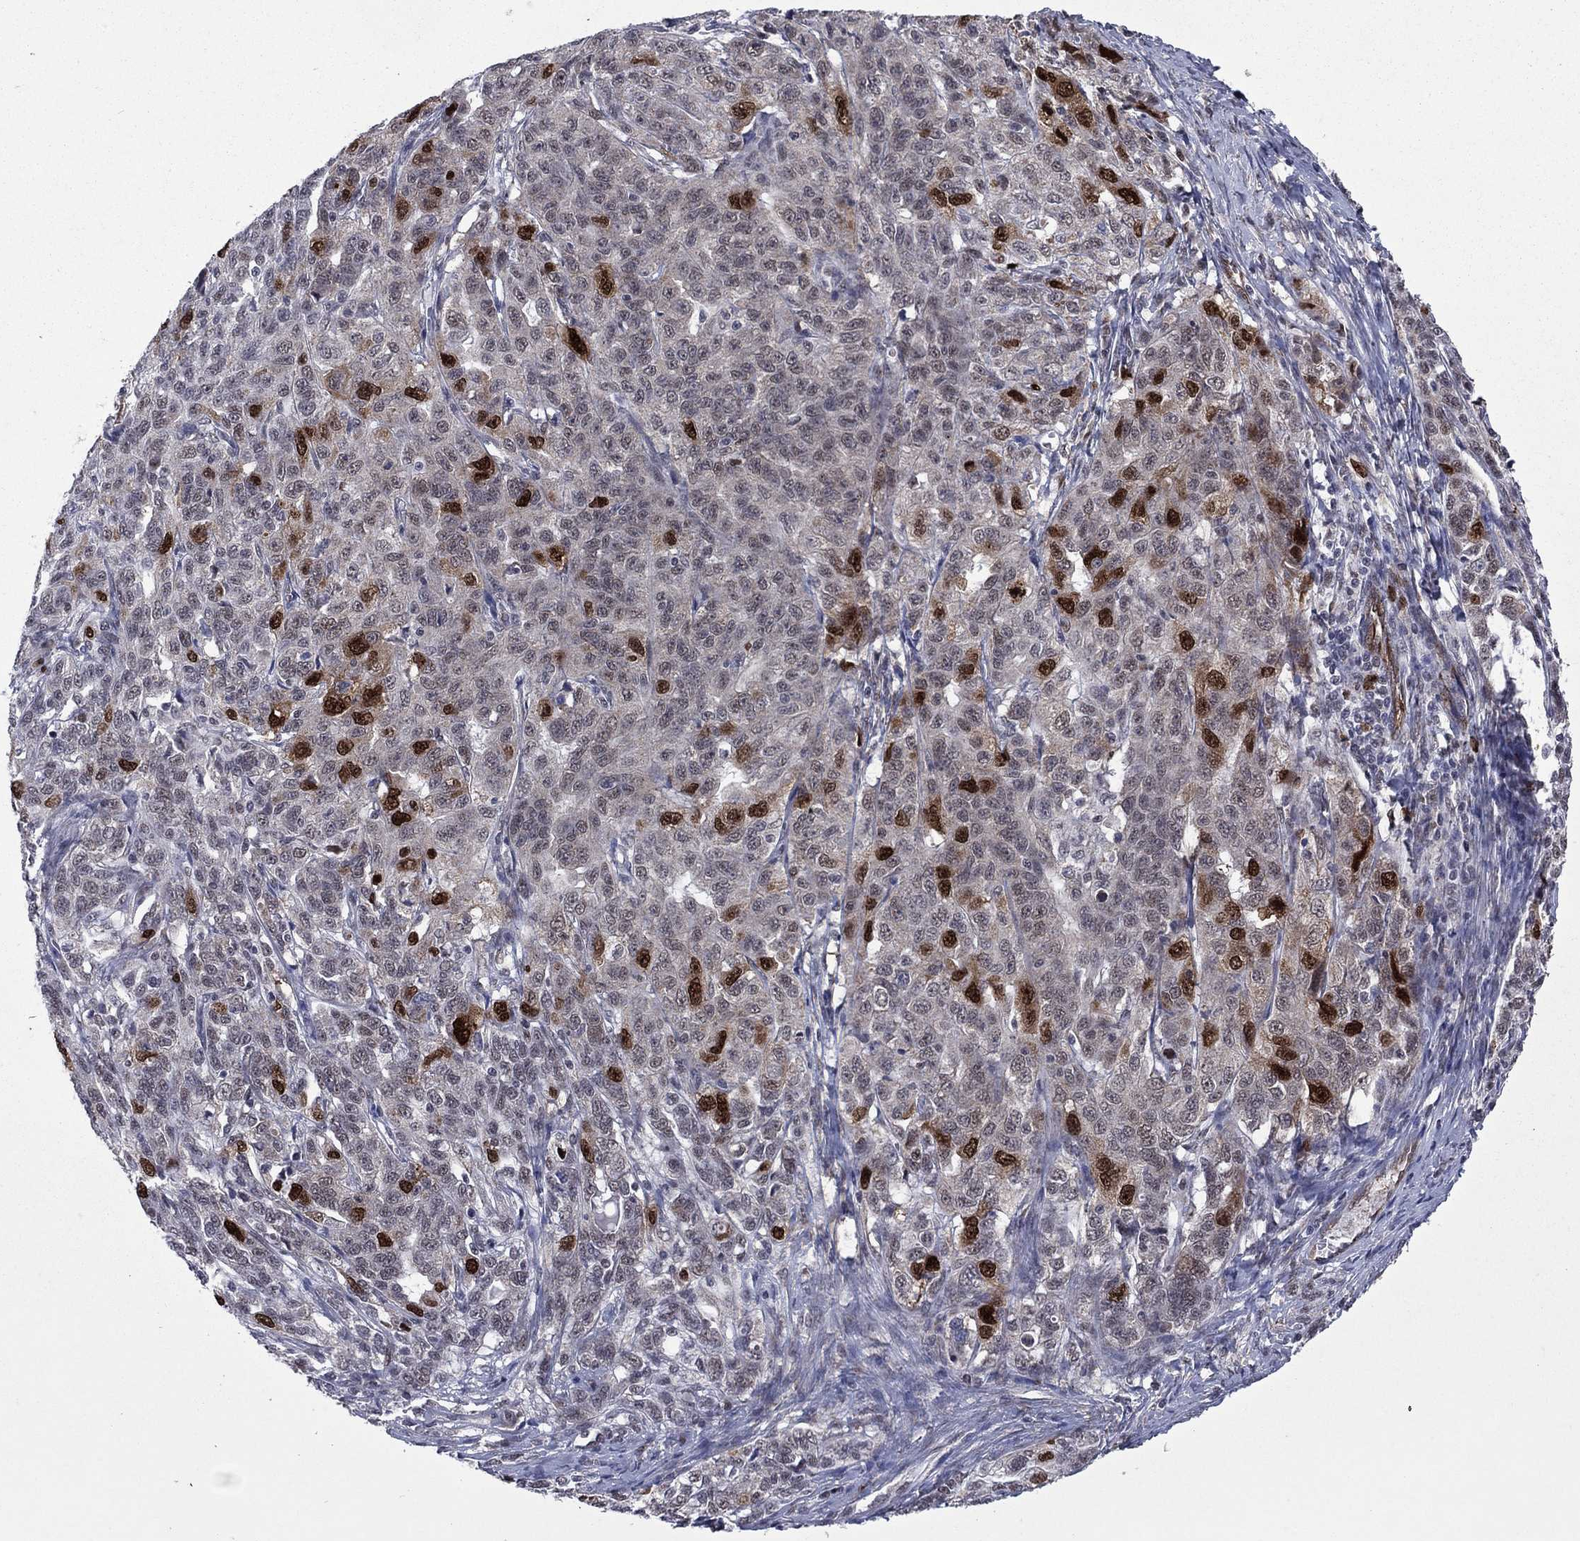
{"staining": {"intensity": "strong", "quantity": "<25%", "location": "nuclear"}, "tissue": "ovarian cancer", "cell_type": "Tumor cells", "image_type": "cancer", "snomed": [{"axis": "morphology", "description": "Cystadenocarcinoma, serous, NOS"}, {"axis": "topography", "description": "Ovary"}], "caption": "An image showing strong nuclear staining in approximately <25% of tumor cells in ovarian serous cystadenocarcinoma, as visualized by brown immunohistochemical staining.", "gene": "CDCA5", "patient": {"sex": "female", "age": 71}}